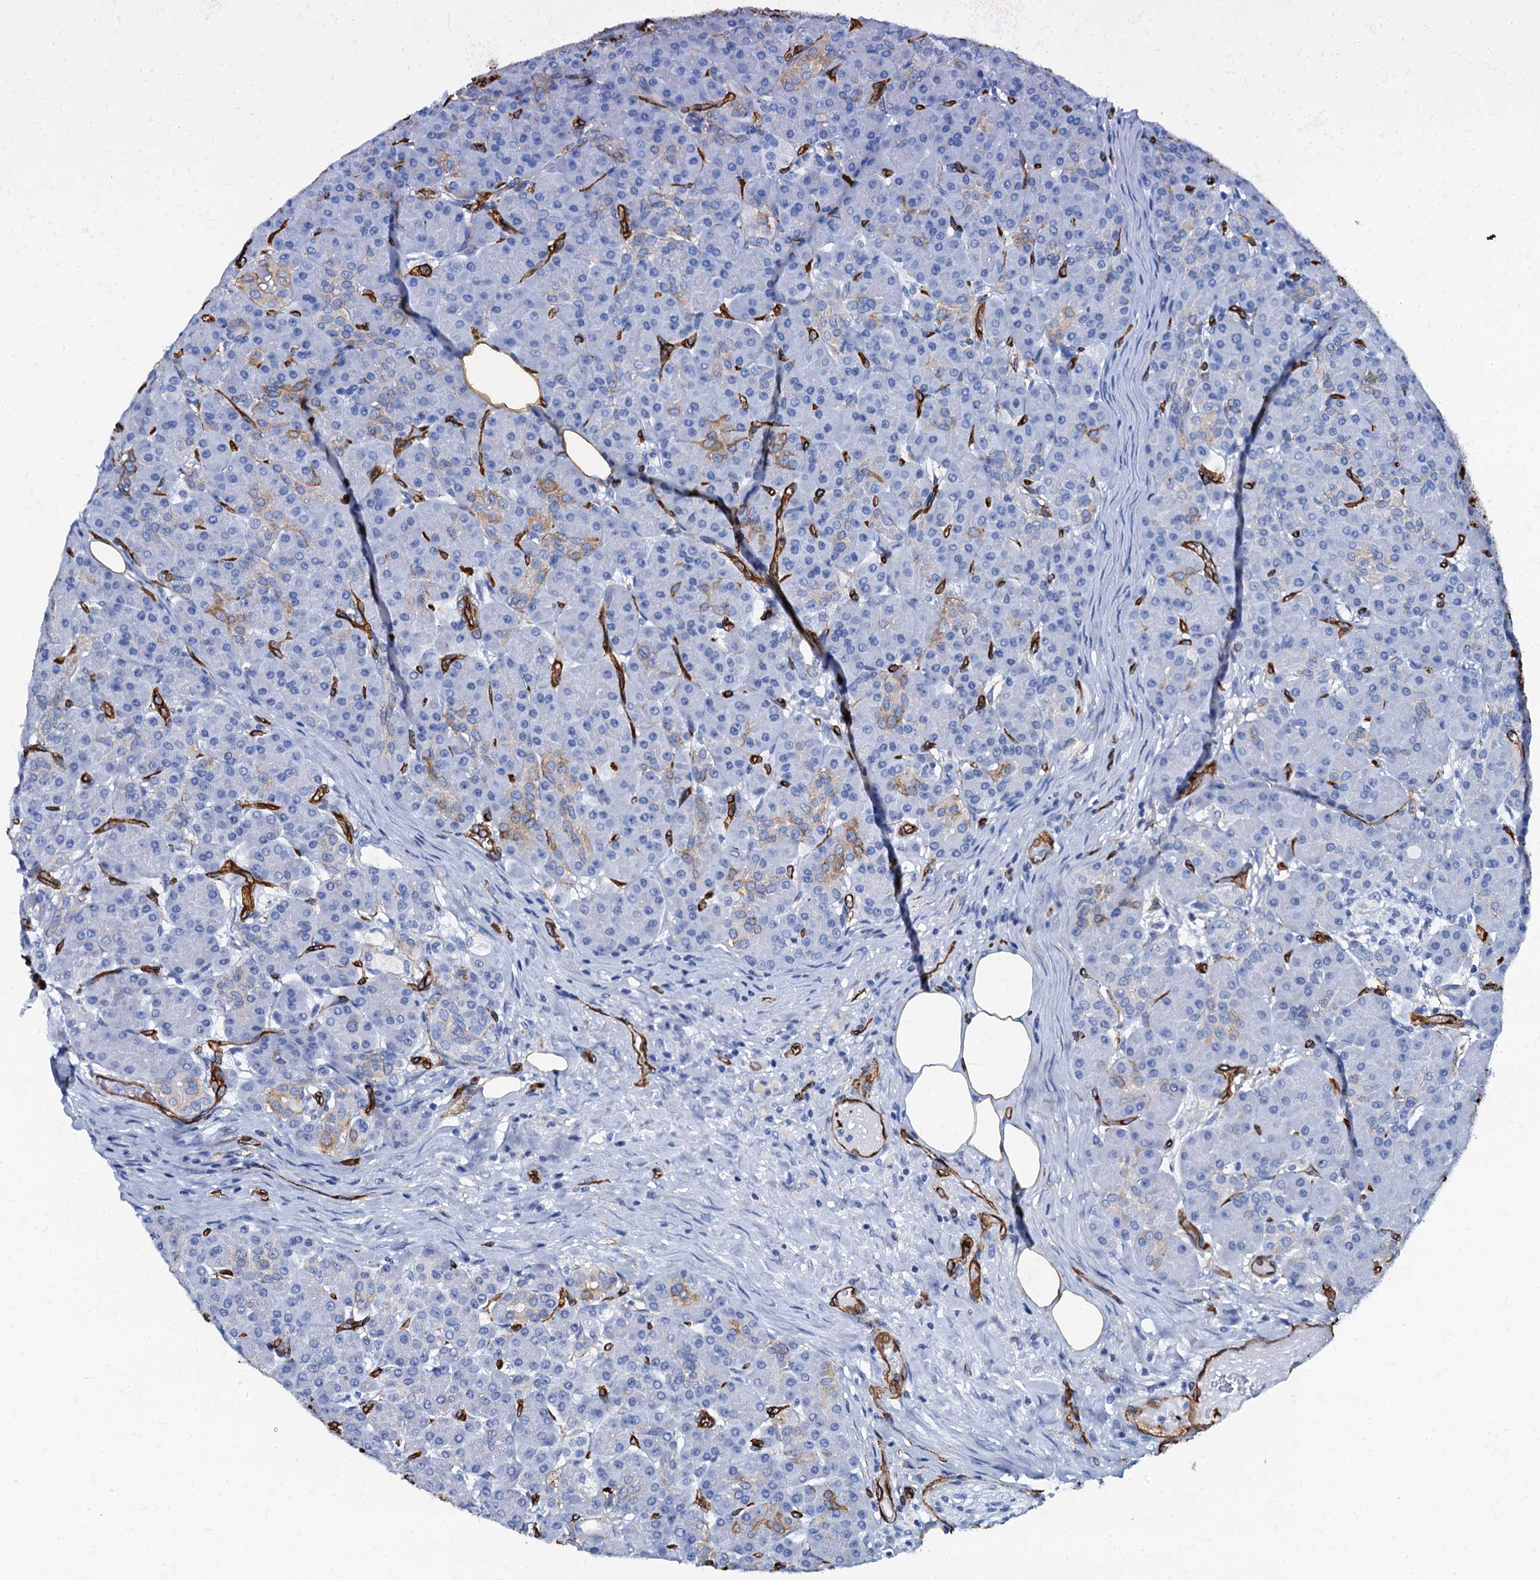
{"staining": {"intensity": "moderate", "quantity": "<25%", "location": "cytoplasmic/membranous"}, "tissue": "pancreas", "cell_type": "Exocrine glandular cells", "image_type": "normal", "snomed": [{"axis": "morphology", "description": "Normal tissue, NOS"}, {"axis": "topography", "description": "Pancreas"}], "caption": "A brown stain highlights moderate cytoplasmic/membranous expression of a protein in exocrine glandular cells of unremarkable pancreas.", "gene": "CAVIN2", "patient": {"sex": "male", "age": 63}}